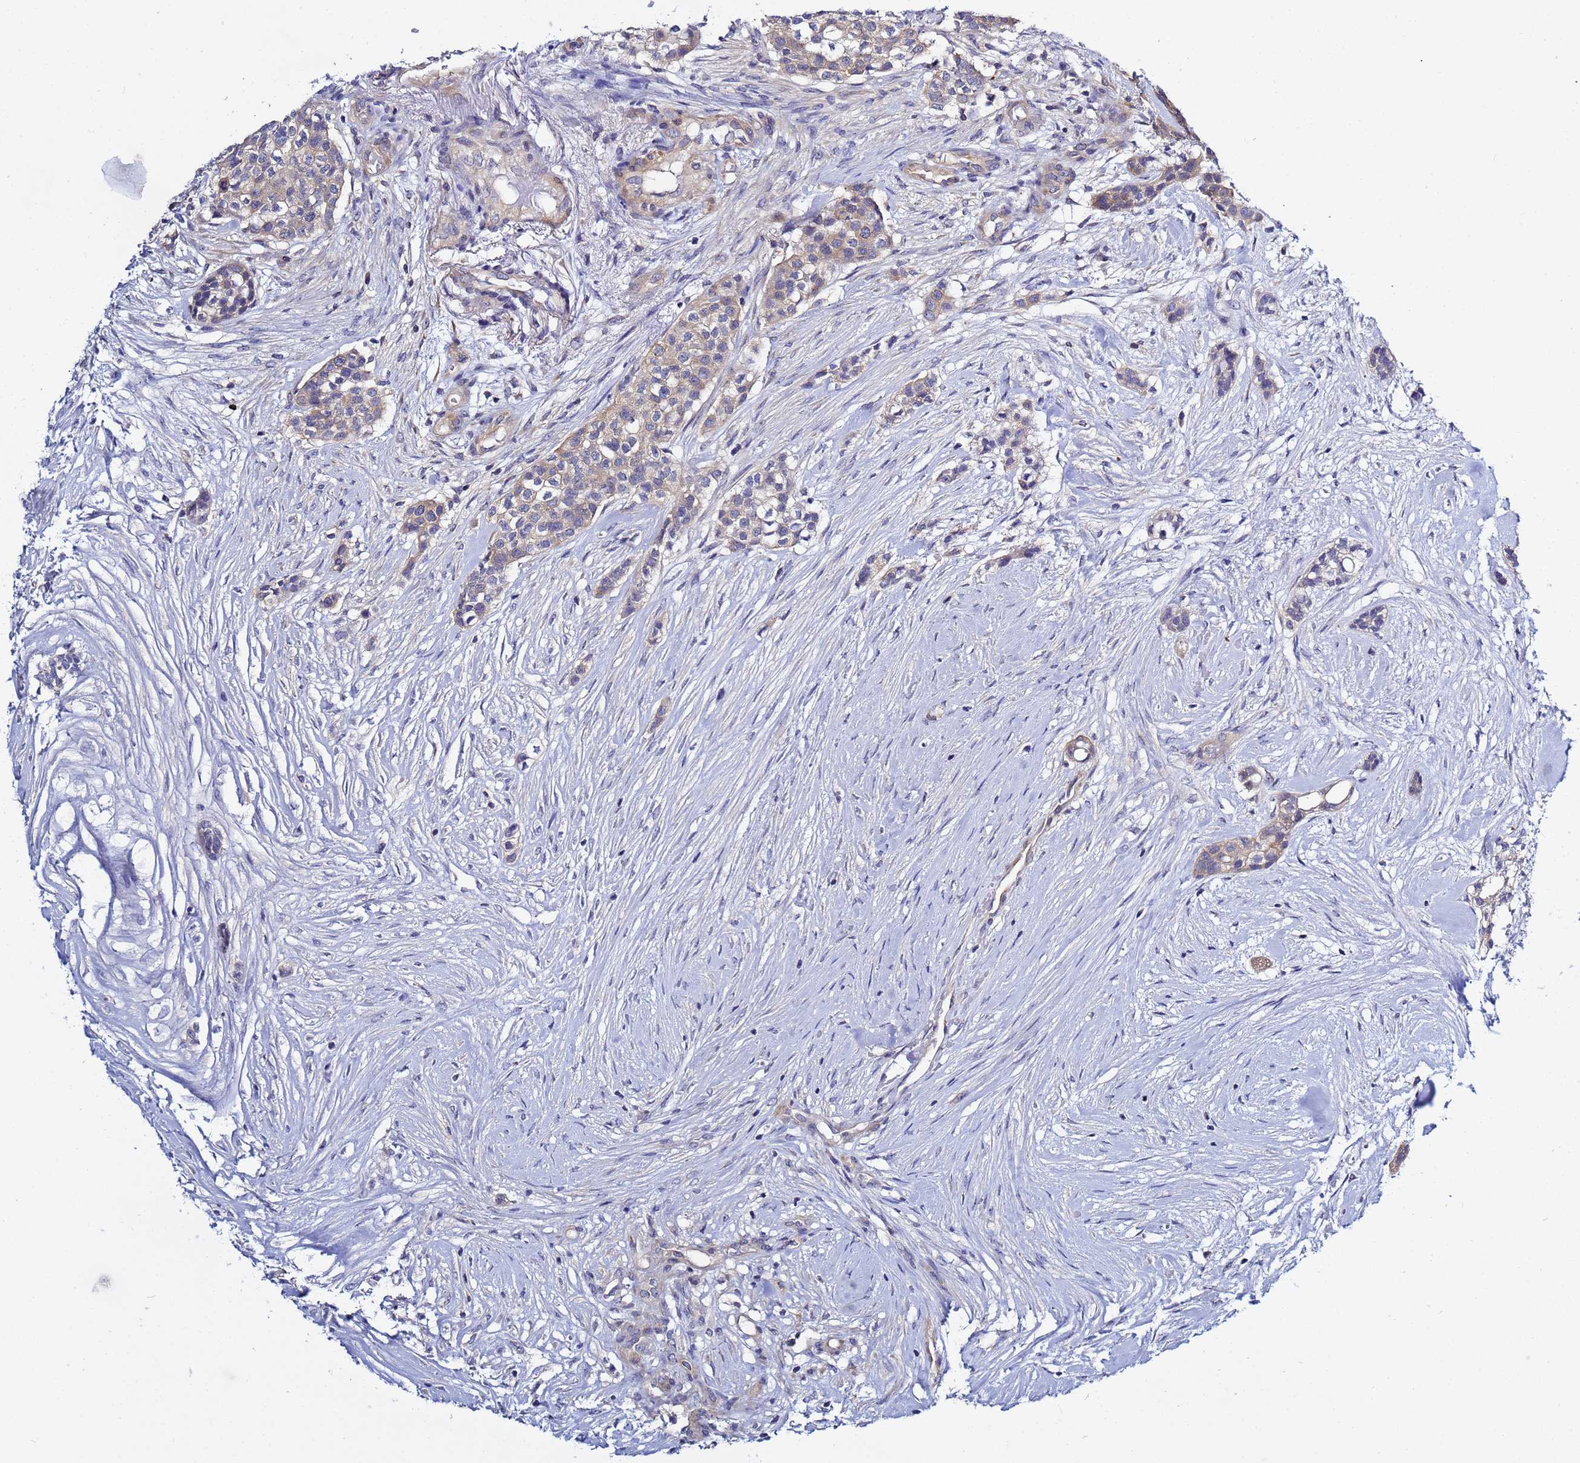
{"staining": {"intensity": "weak", "quantity": "25%-75%", "location": "cytoplasmic/membranous"}, "tissue": "head and neck cancer", "cell_type": "Tumor cells", "image_type": "cancer", "snomed": [{"axis": "morphology", "description": "Adenocarcinoma, NOS"}, {"axis": "topography", "description": "Head-Neck"}], "caption": "Brown immunohistochemical staining in human head and neck cancer (adenocarcinoma) demonstrates weak cytoplasmic/membranous positivity in about 25%-75% of tumor cells.", "gene": "LENG1", "patient": {"sex": "male", "age": 81}}